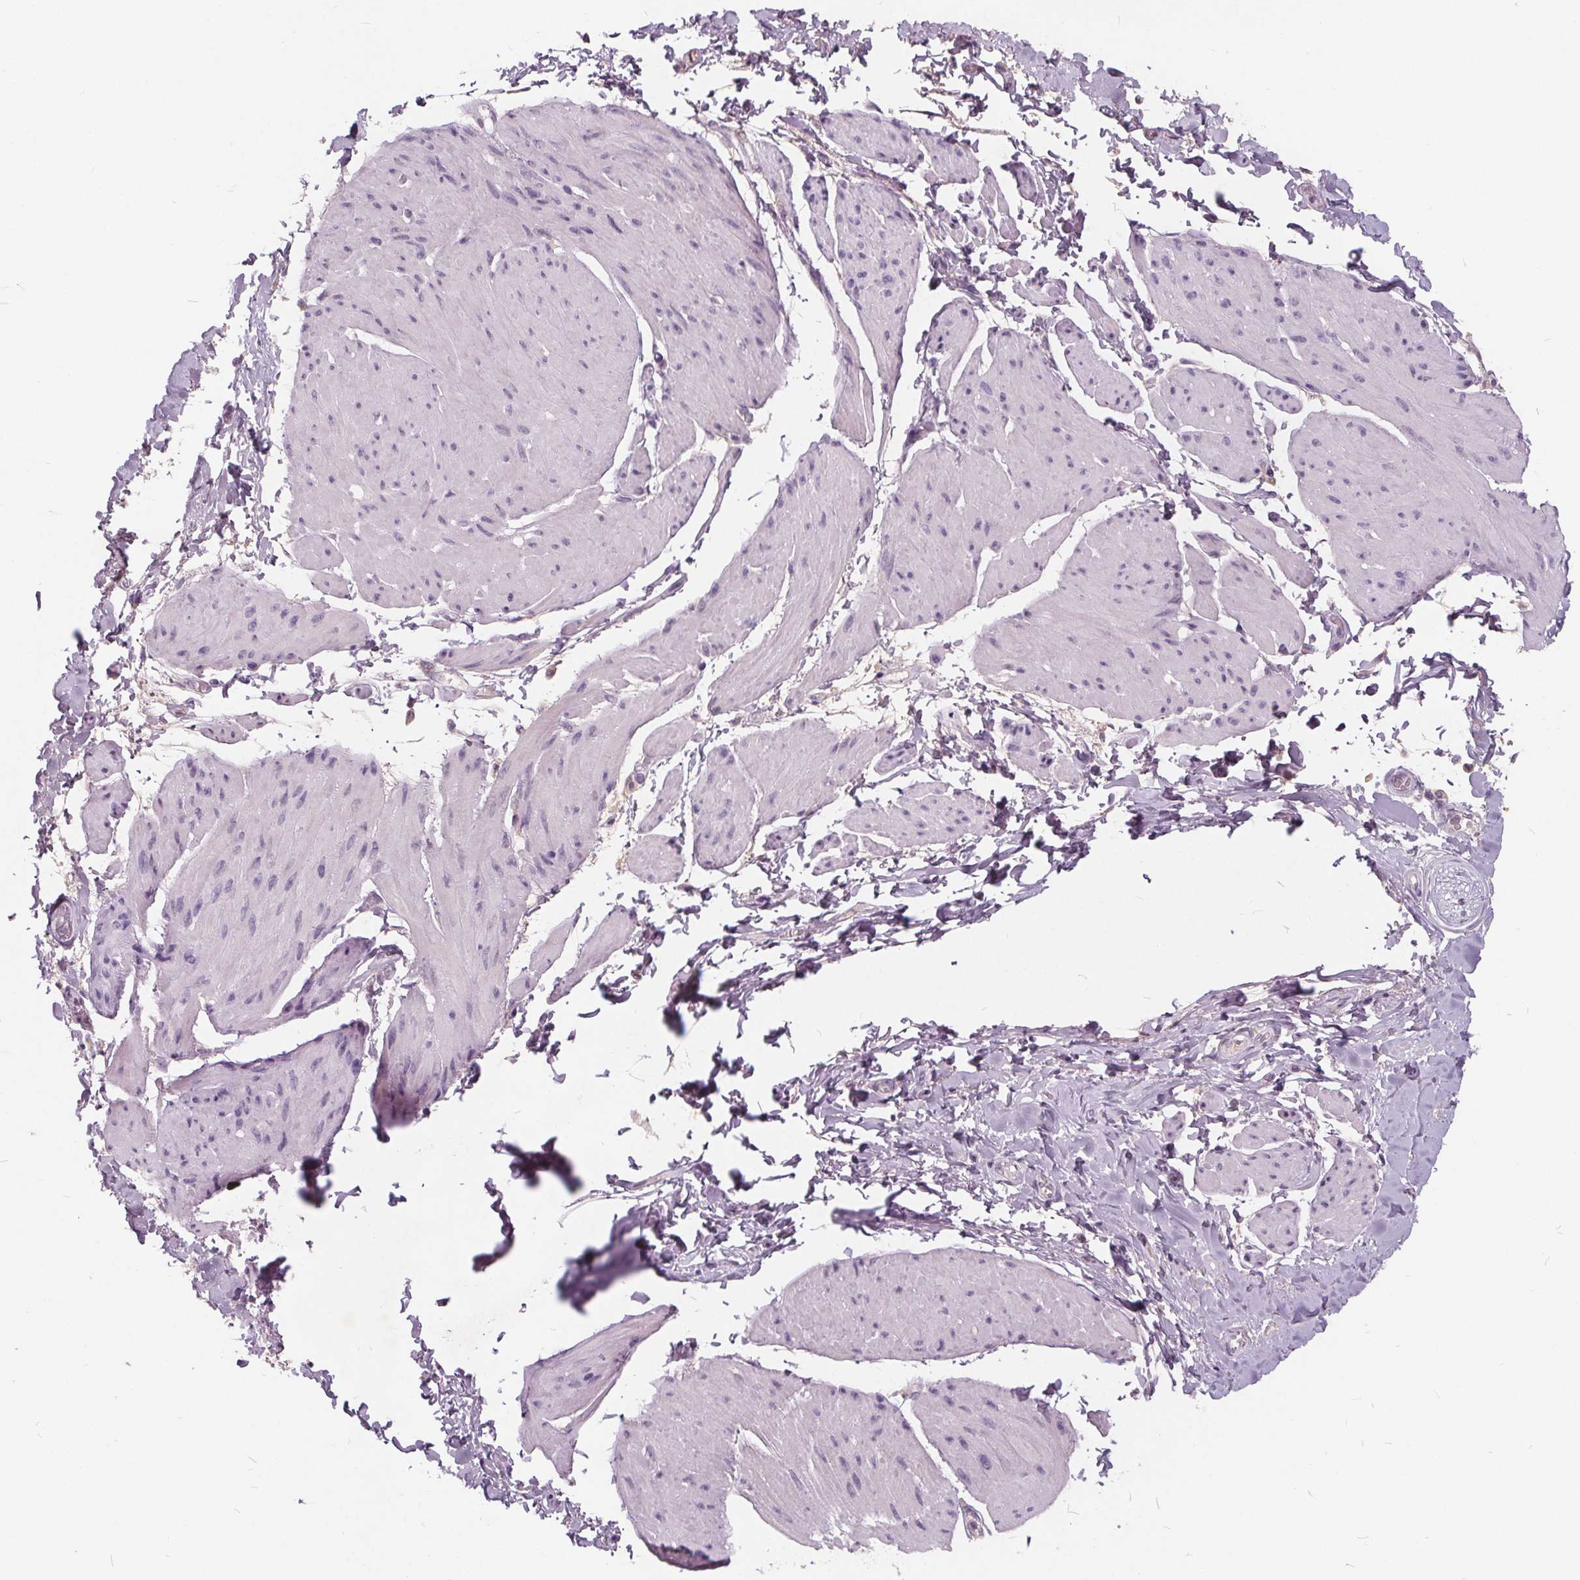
{"staining": {"intensity": "moderate", "quantity": "<25%", "location": "cytoplasmic/membranous"}, "tissue": "adipose tissue", "cell_type": "Adipocytes", "image_type": "normal", "snomed": [{"axis": "morphology", "description": "Normal tissue, NOS"}, {"axis": "topography", "description": "Urinary bladder"}, {"axis": "topography", "description": "Peripheral nerve tissue"}], "caption": "This is an image of IHC staining of normal adipose tissue, which shows moderate staining in the cytoplasmic/membranous of adipocytes.", "gene": "PLA2G2E", "patient": {"sex": "female", "age": 60}}